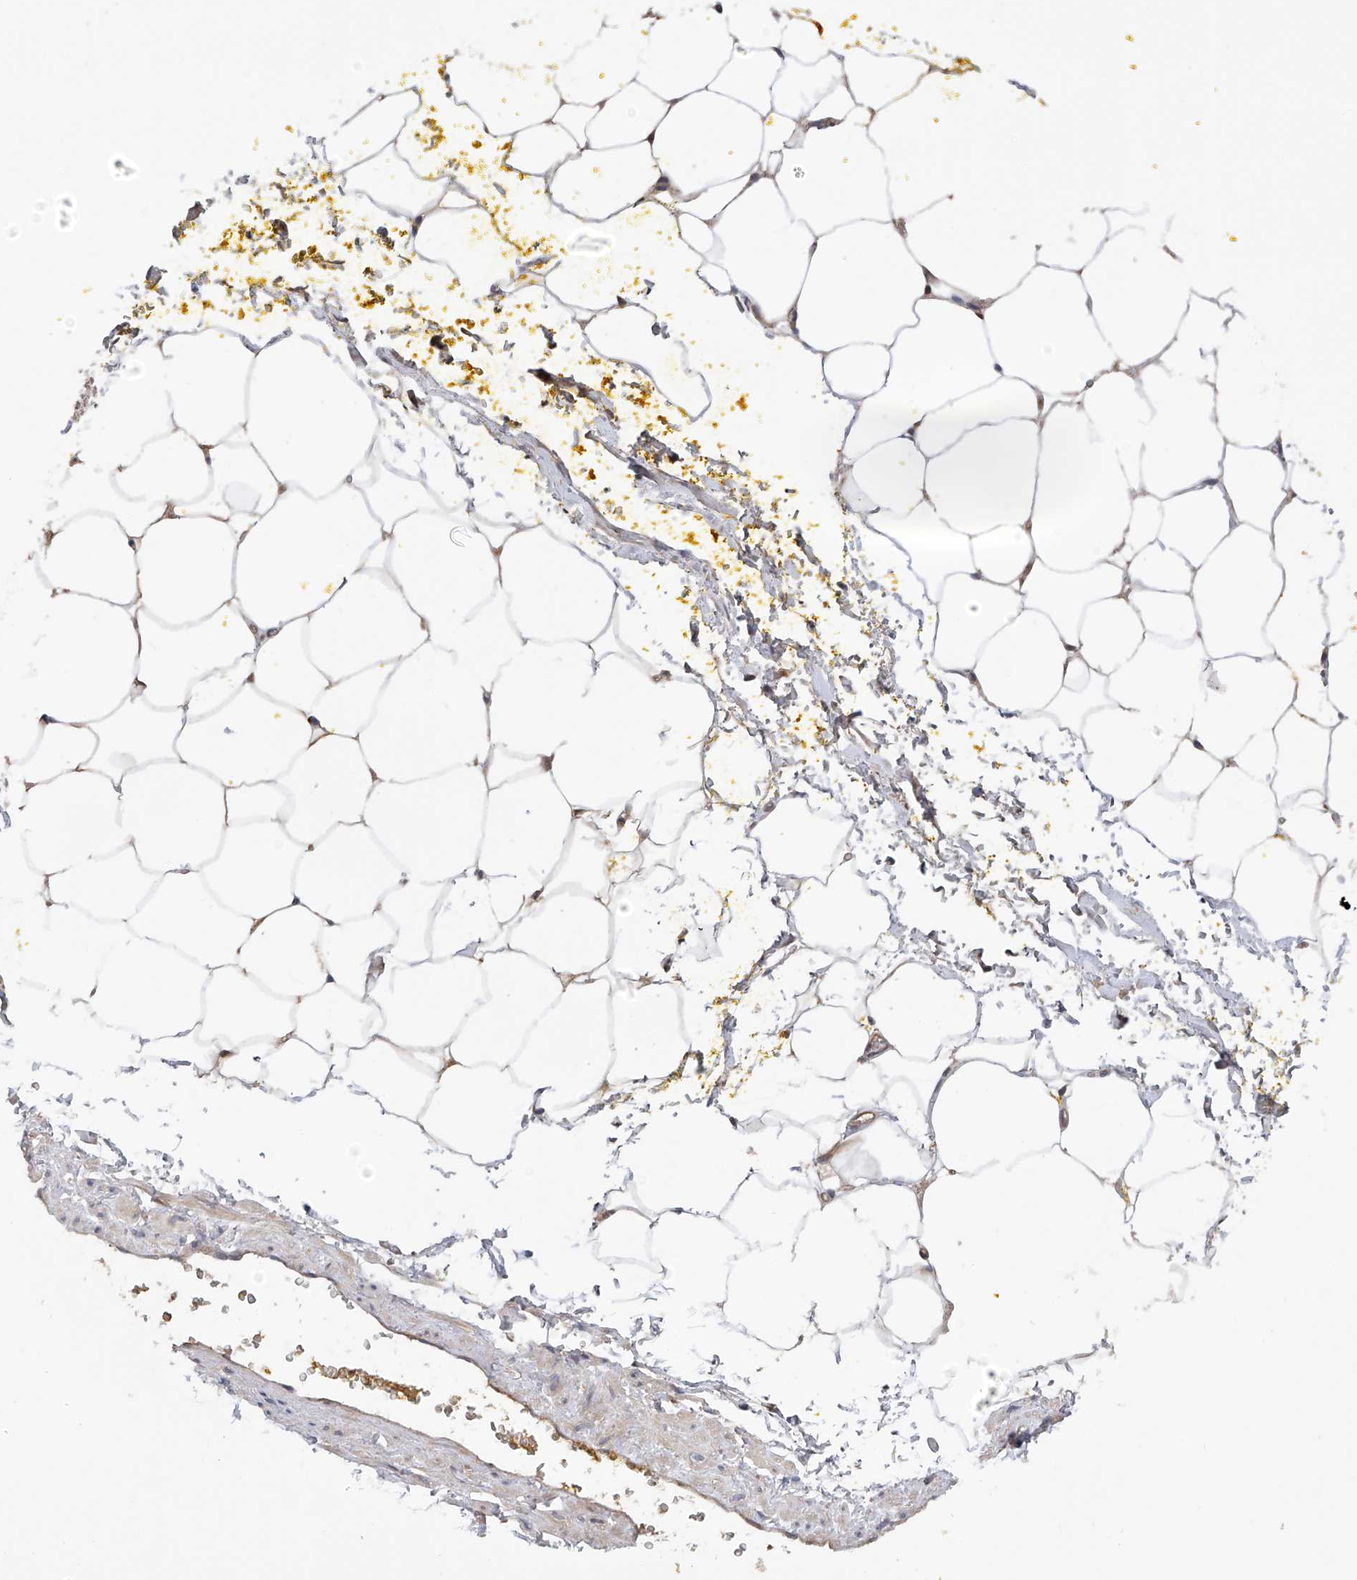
{"staining": {"intensity": "moderate", "quantity": ">75%", "location": "cytoplasmic/membranous"}, "tissue": "adipose tissue", "cell_type": "Adipocytes", "image_type": "normal", "snomed": [{"axis": "morphology", "description": "Normal tissue, NOS"}, {"axis": "morphology", "description": "Adenocarcinoma, Low grade"}, {"axis": "topography", "description": "Prostate"}, {"axis": "topography", "description": "Peripheral nerve tissue"}], "caption": "A brown stain highlights moderate cytoplasmic/membranous positivity of a protein in adipocytes of normal adipose tissue.", "gene": "NUDT17", "patient": {"sex": "male", "age": 63}}